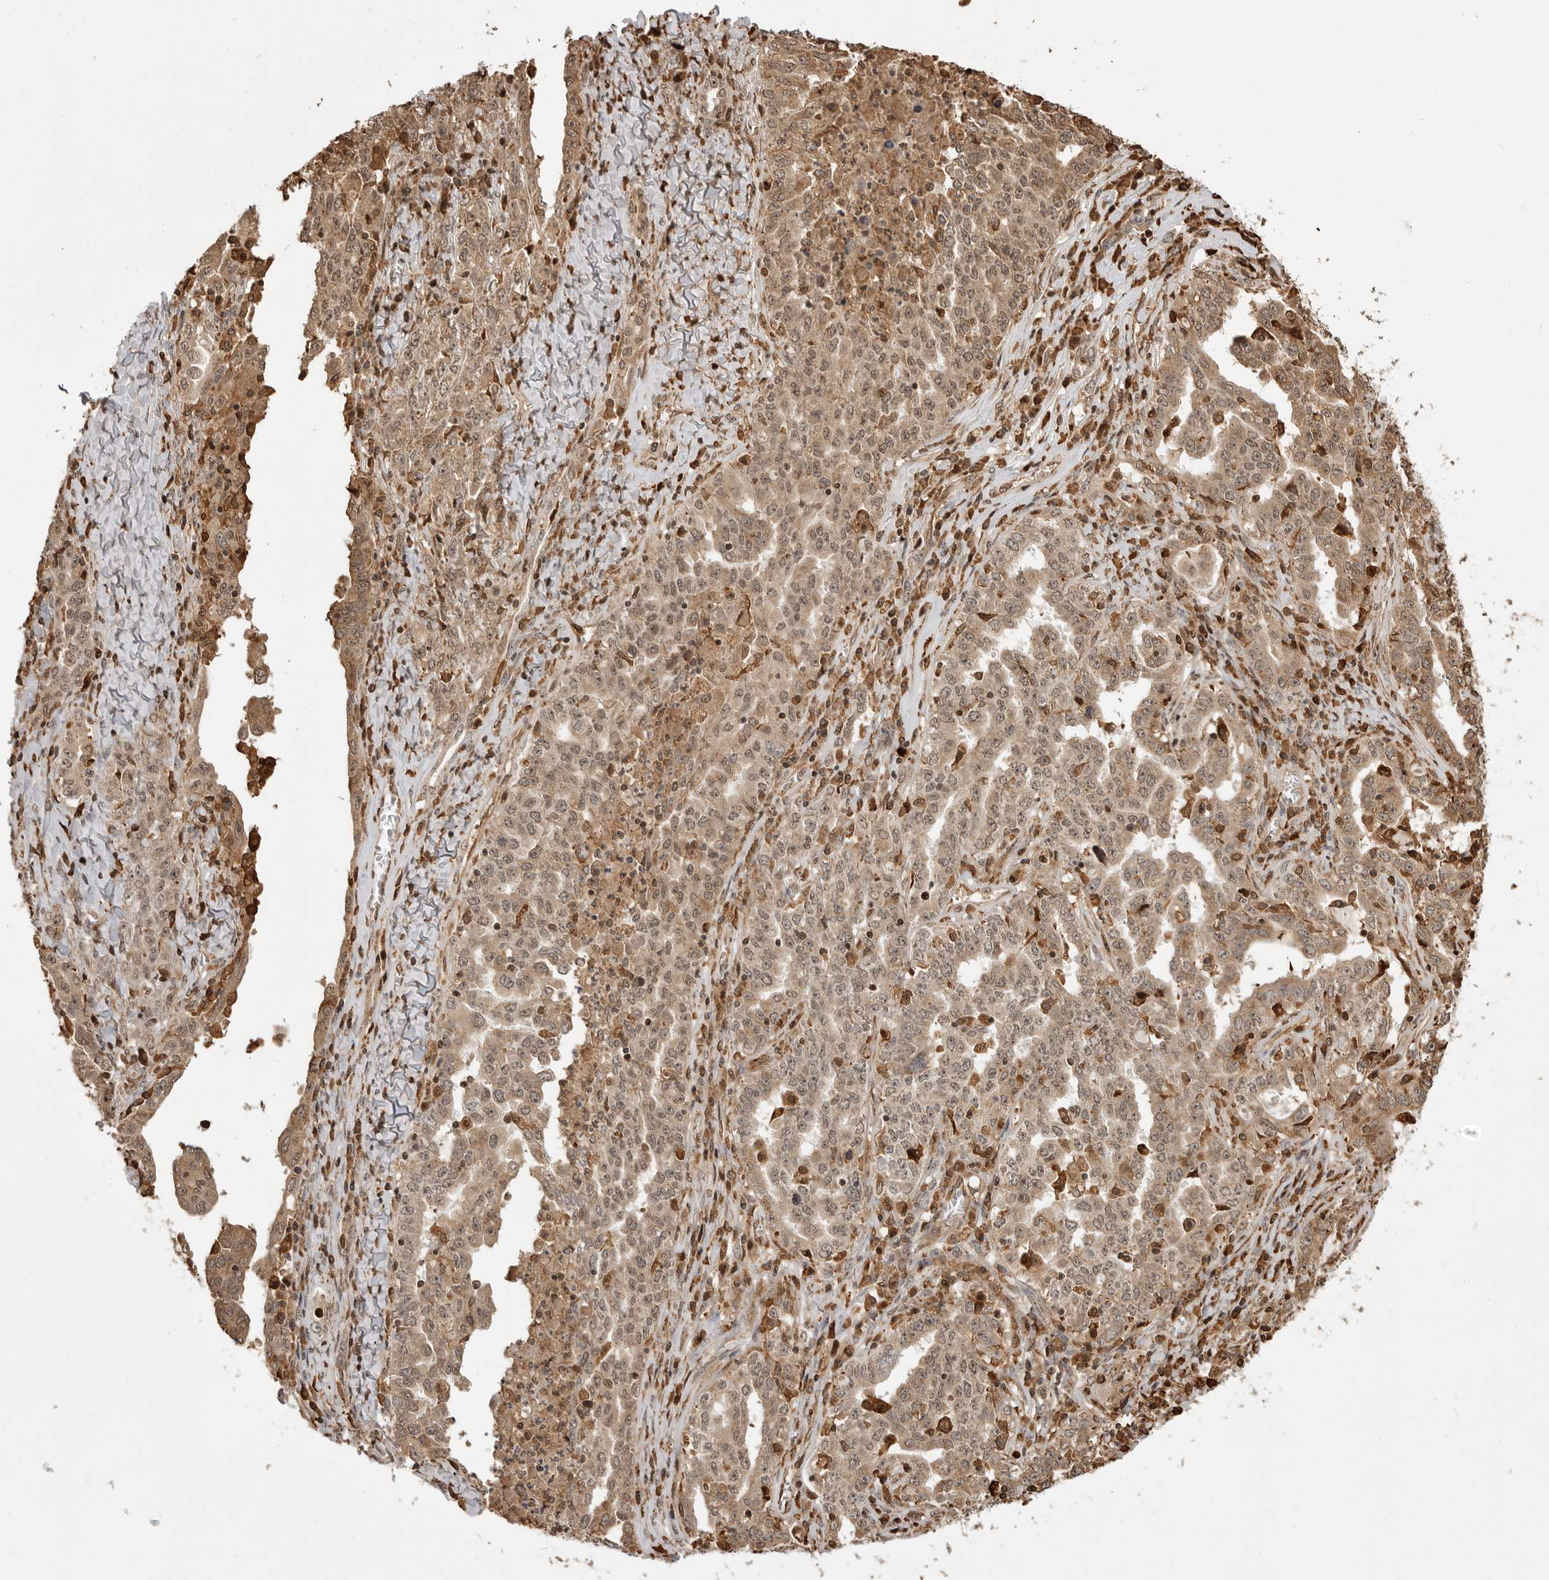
{"staining": {"intensity": "moderate", "quantity": ">75%", "location": "cytoplasmic/membranous,nuclear"}, "tissue": "ovarian cancer", "cell_type": "Tumor cells", "image_type": "cancer", "snomed": [{"axis": "morphology", "description": "Carcinoma, endometroid"}, {"axis": "topography", "description": "Ovary"}], "caption": "Brown immunohistochemical staining in human endometroid carcinoma (ovarian) shows moderate cytoplasmic/membranous and nuclear positivity in about >75% of tumor cells.", "gene": "BMP2K", "patient": {"sex": "female", "age": 62}}